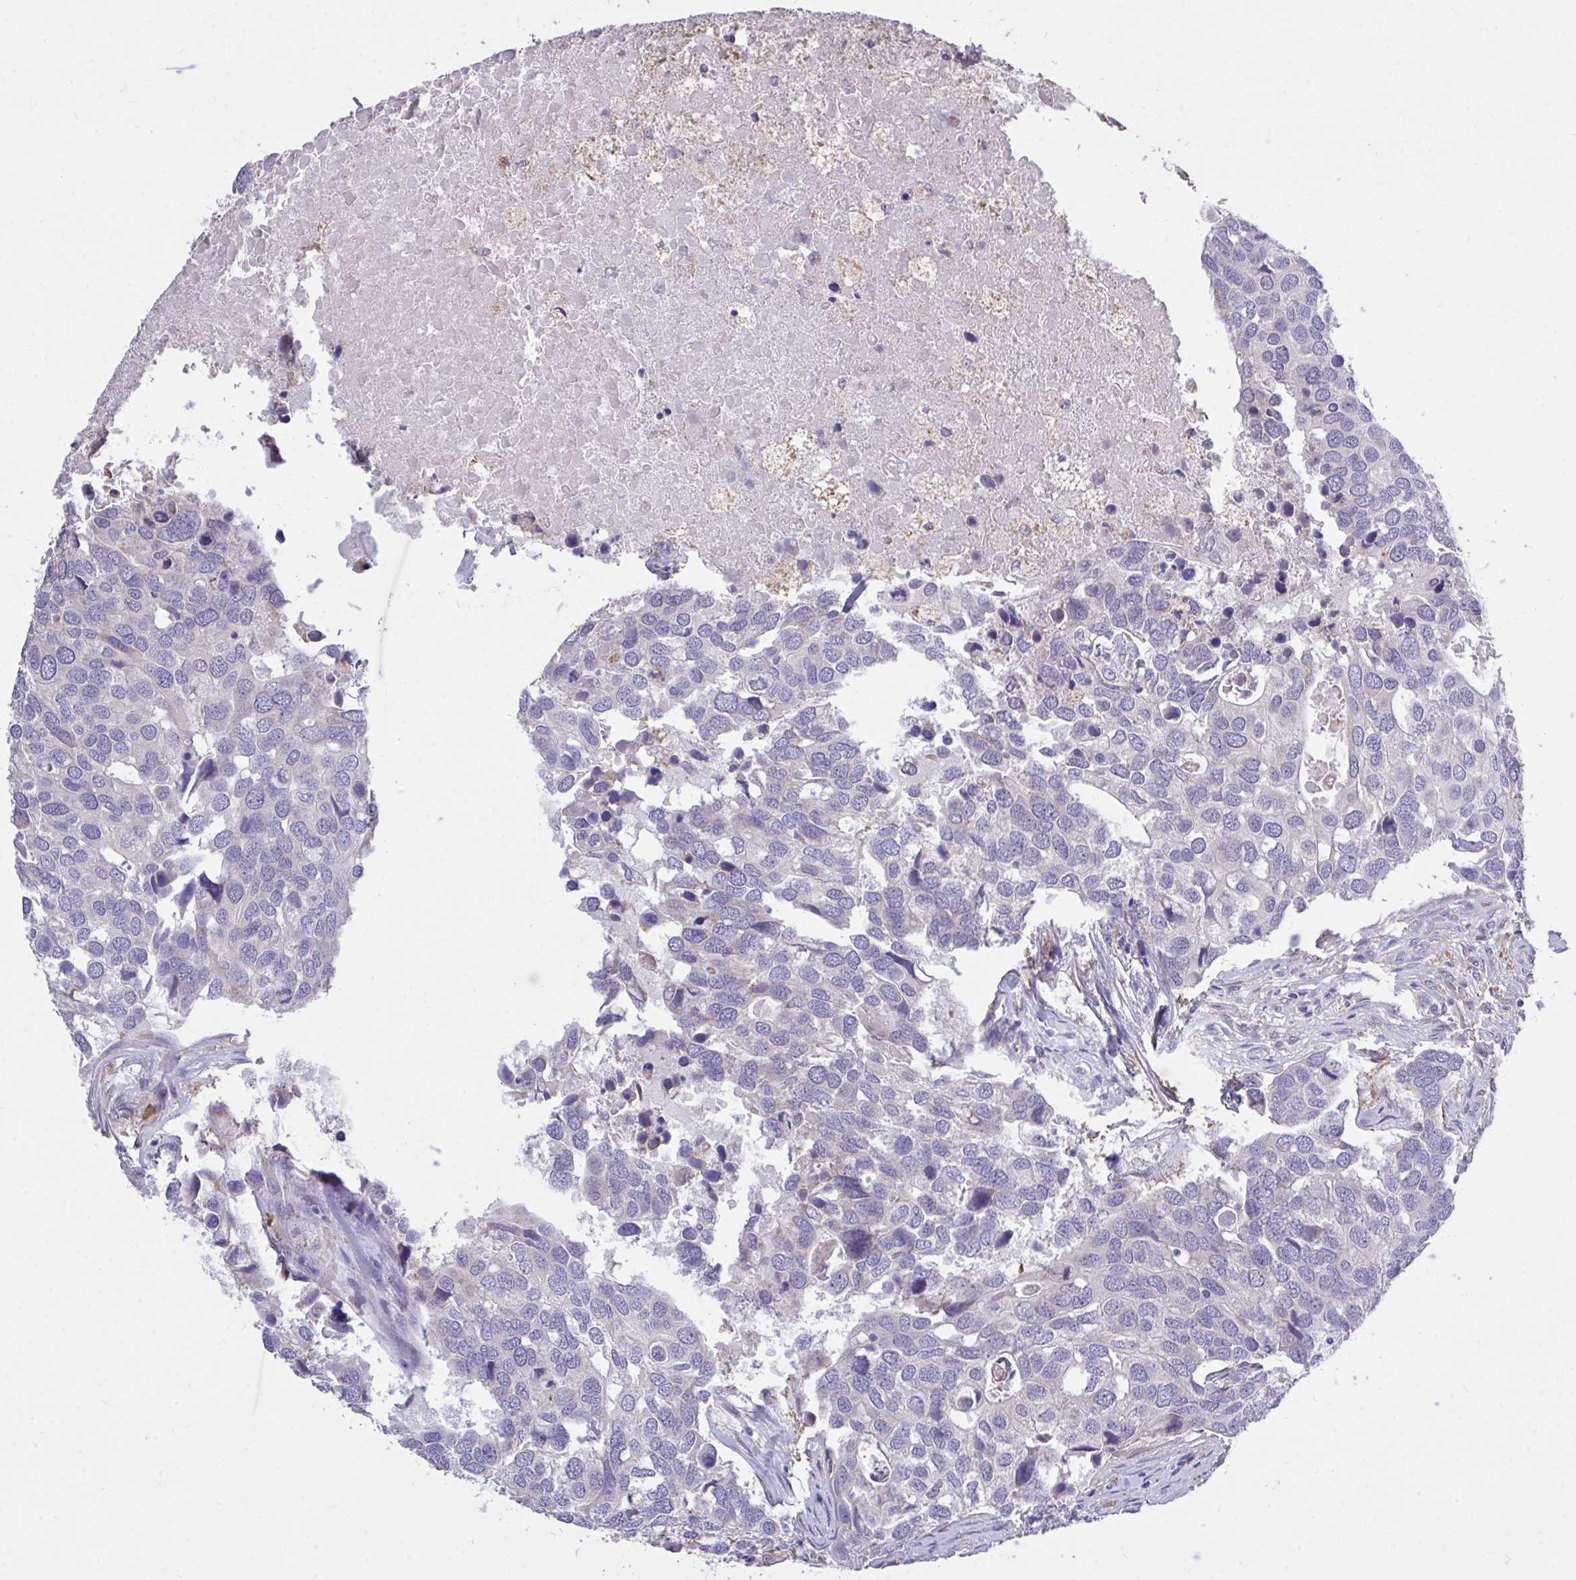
{"staining": {"intensity": "negative", "quantity": "none", "location": "none"}, "tissue": "breast cancer", "cell_type": "Tumor cells", "image_type": "cancer", "snomed": [{"axis": "morphology", "description": "Duct carcinoma"}, {"axis": "topography", "description": "Breast"}], "caption": "This is an immunohistochemistry photomicrograph of human breast cancer (infiltrating ductal carcinoma). There is no staining in tumor cells.", "gene": "MPC2", "patient": {"sex": "female", "age": 83}}